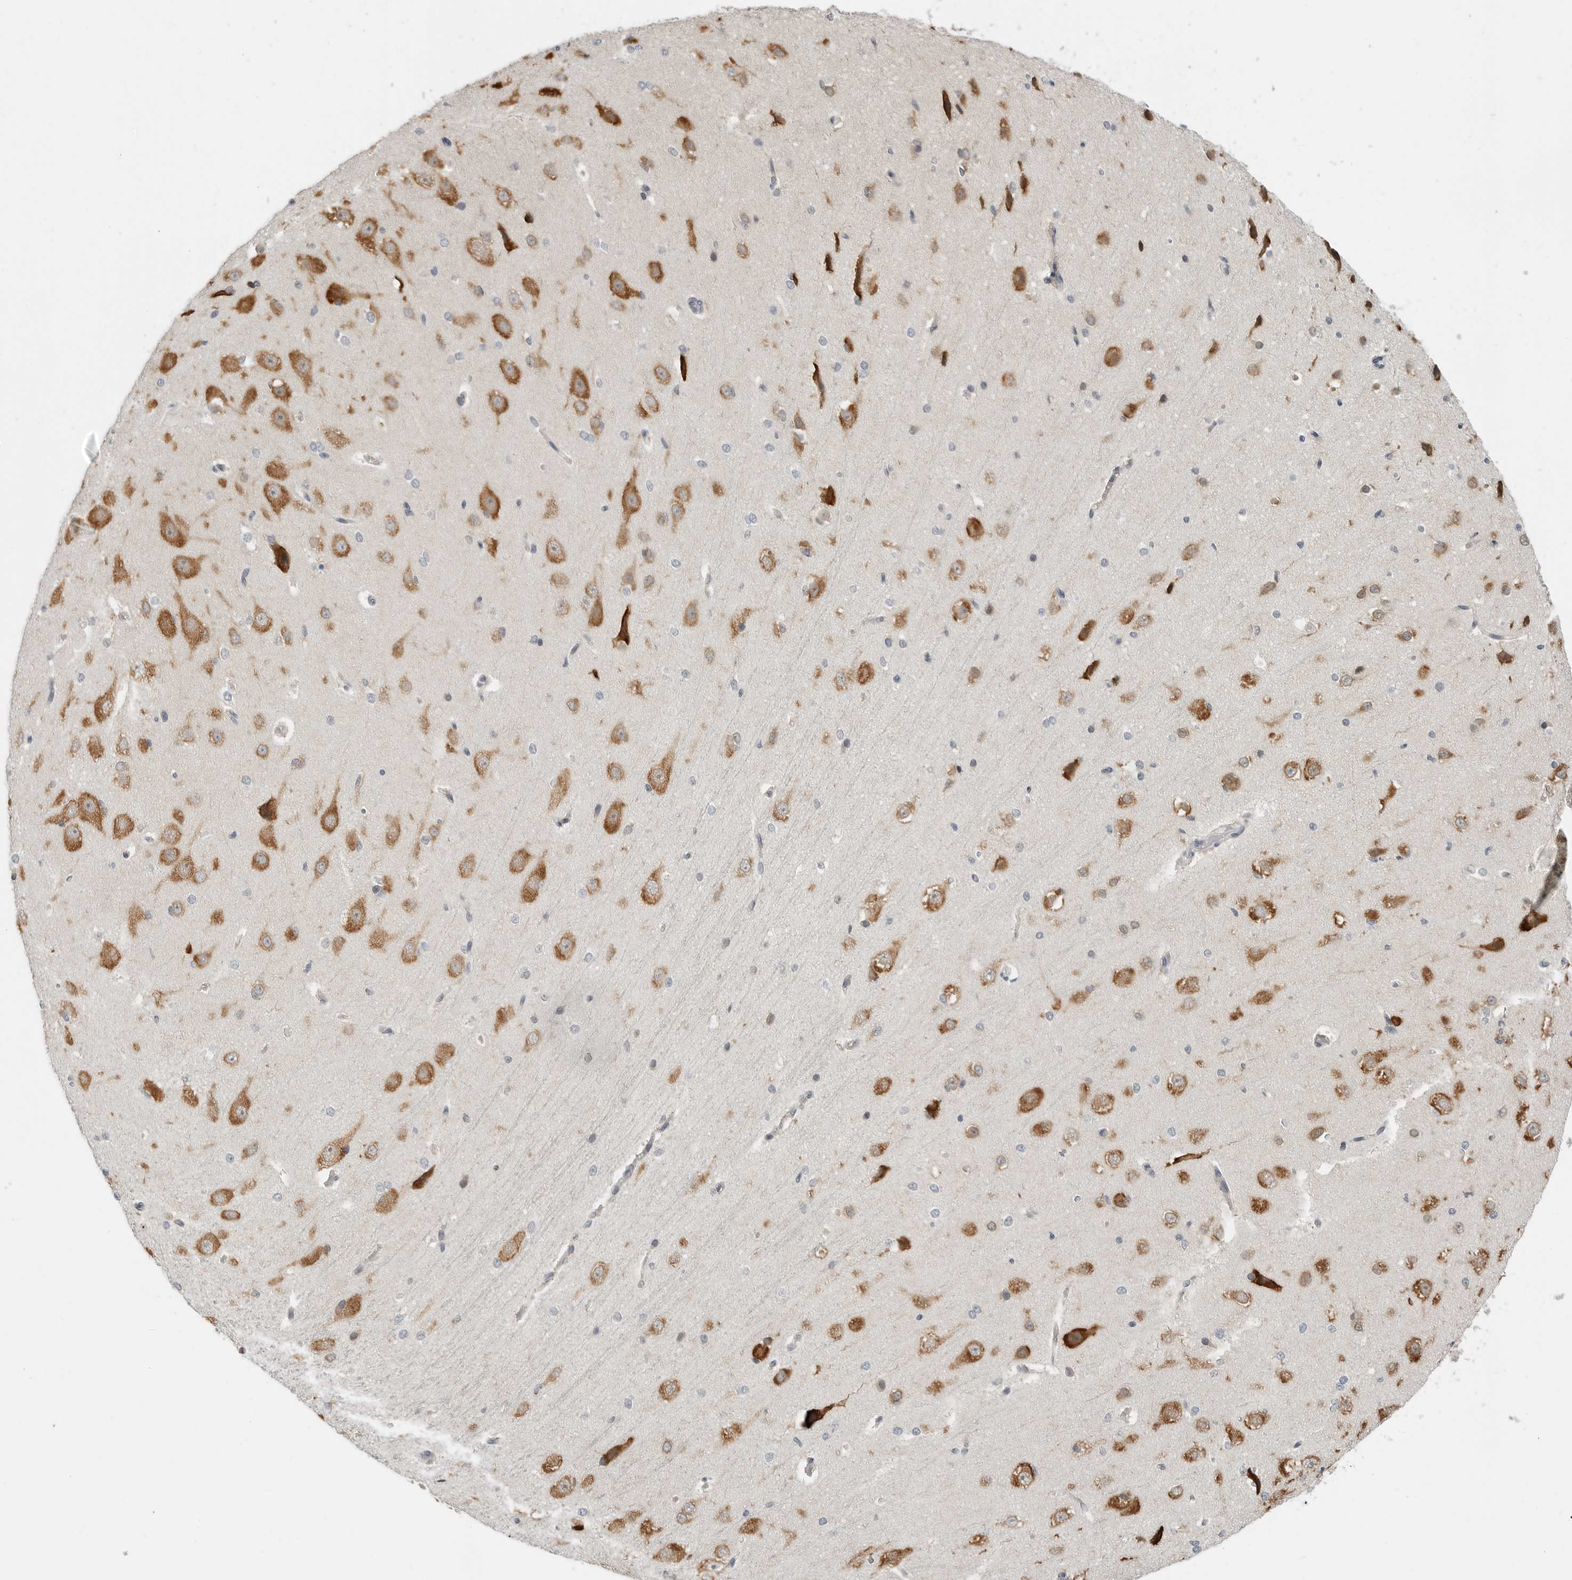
{"staining": {"intensity": "negative", "quantity": "none", "location": "none"}, "tissue": "cerebral cortex", "cell_type": "Endothelial cells", "image_type": "normal", "snomed": [{"axis": "morphology", "description": "Normal tissue, NOS"}, {"axis": "morphology", "description": "Developmental malformation"}, {"axis": "topography", "description": "Cerebral cortex"}], "caption": "Immunohistochemical staining of normal cerebral cortex displays no significant expression in endothelial cells.", "gene": "IL12RB2", "patient": {"sex": "female", "age": 30}}